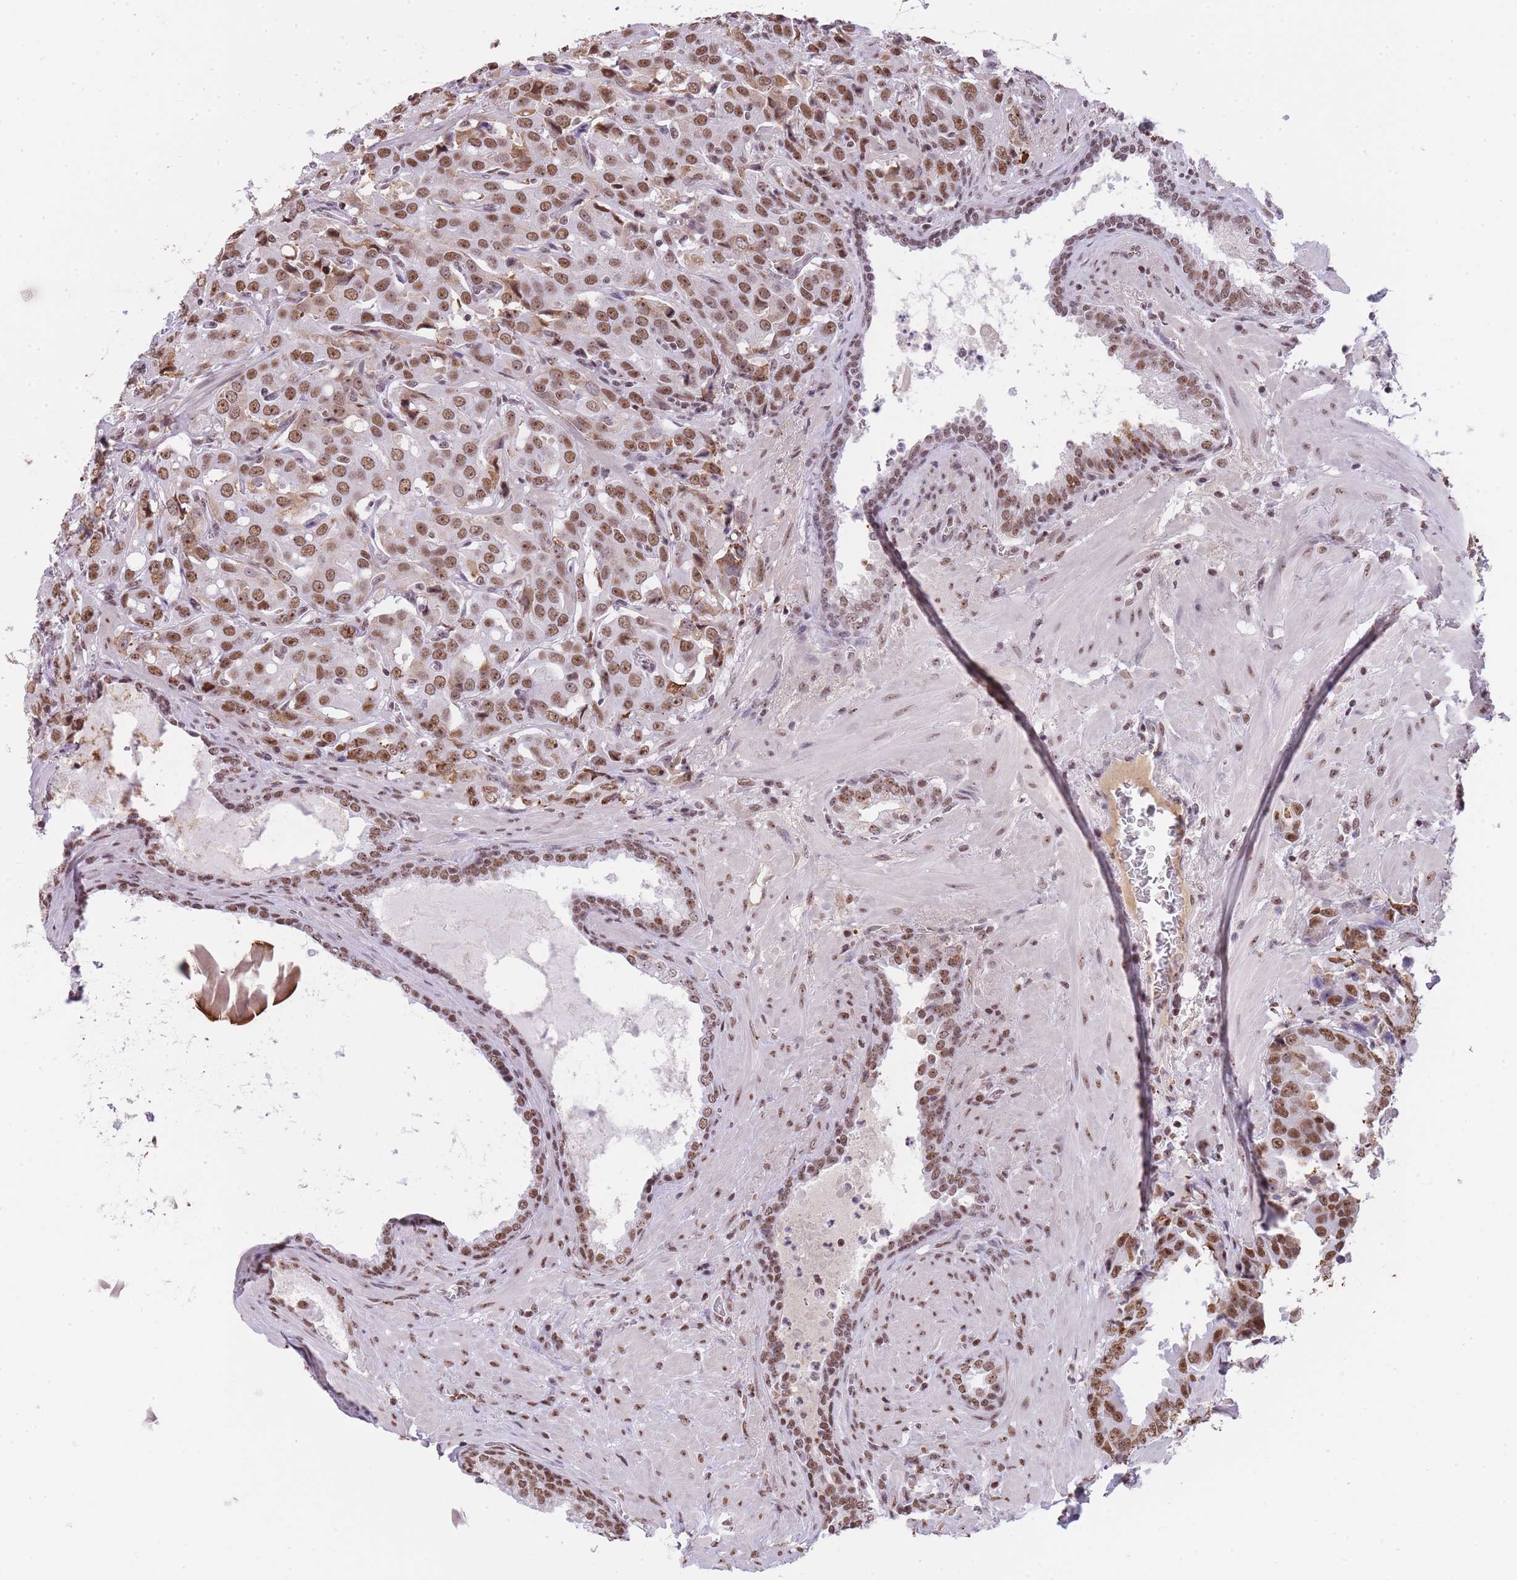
{"staining": {"intensity": "moderate", "quantity": ">75%", "location": "nuclear"}, "tissue": "prostate cancer", "cell_type": "Tumor cells", "image_type": "cancer", "snomed": [{"axis": "morphology", "description": "Adenocarcinoma, High grade"}, {"axis": "topography", "description": "Prostate"}], "caption": "A histopathology image of human prostate cancer stained for a protein demonstrates moderate nuclear brown staining in tumor cells. Using DAB (brown) and hematoxylin (blue) stains, captured at high magnification using brightfield microscopy.", "gene": "EVC2", "patient": {"sex": "male", "age": 68}}